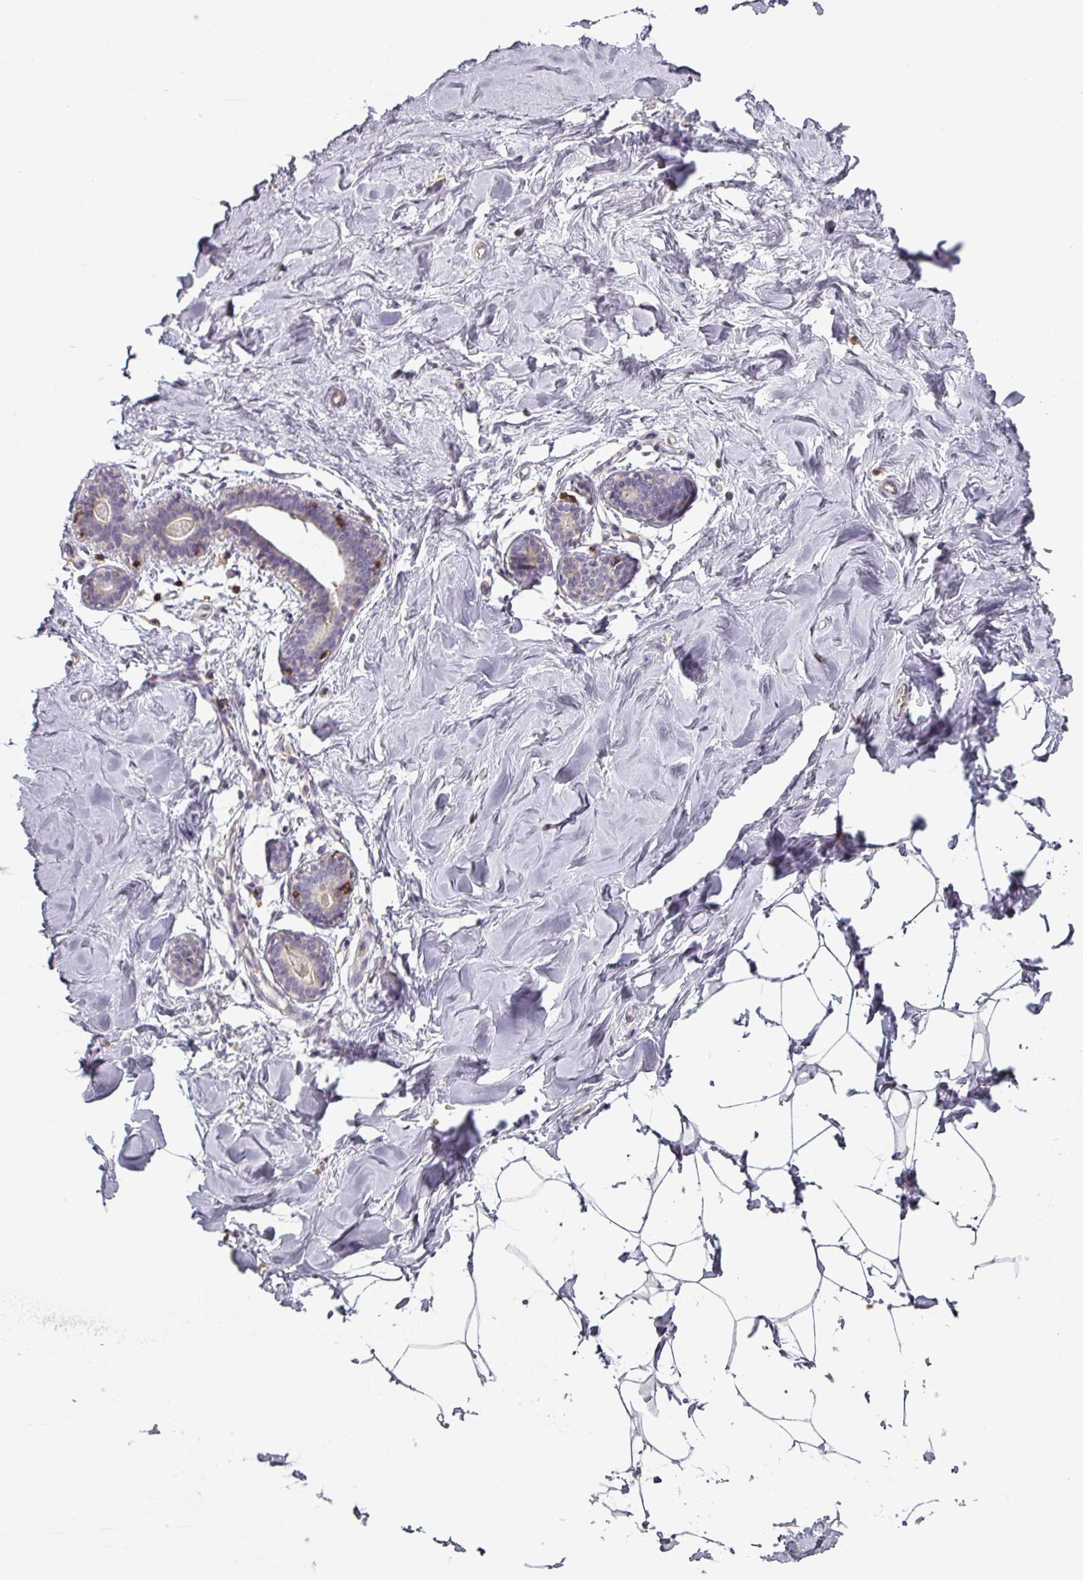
{"staining": {"intensity": "negative", "quantity": "none", "location": "none"}, "tissue": "breast", "cell_type": "Adipocytes", "image_type": "normal", "snomed": [{"axis": "morphology", "description": "Normal tissue, NOS"}, {"axis": "topography", "description": "Breast"}], "caption": "Immunohistochemistry (IHC) of unremarkable human breast exhibits no positivity in adipocytes.", "gene": "CD3G", "patient": {"sex": "female", "age": 23}}